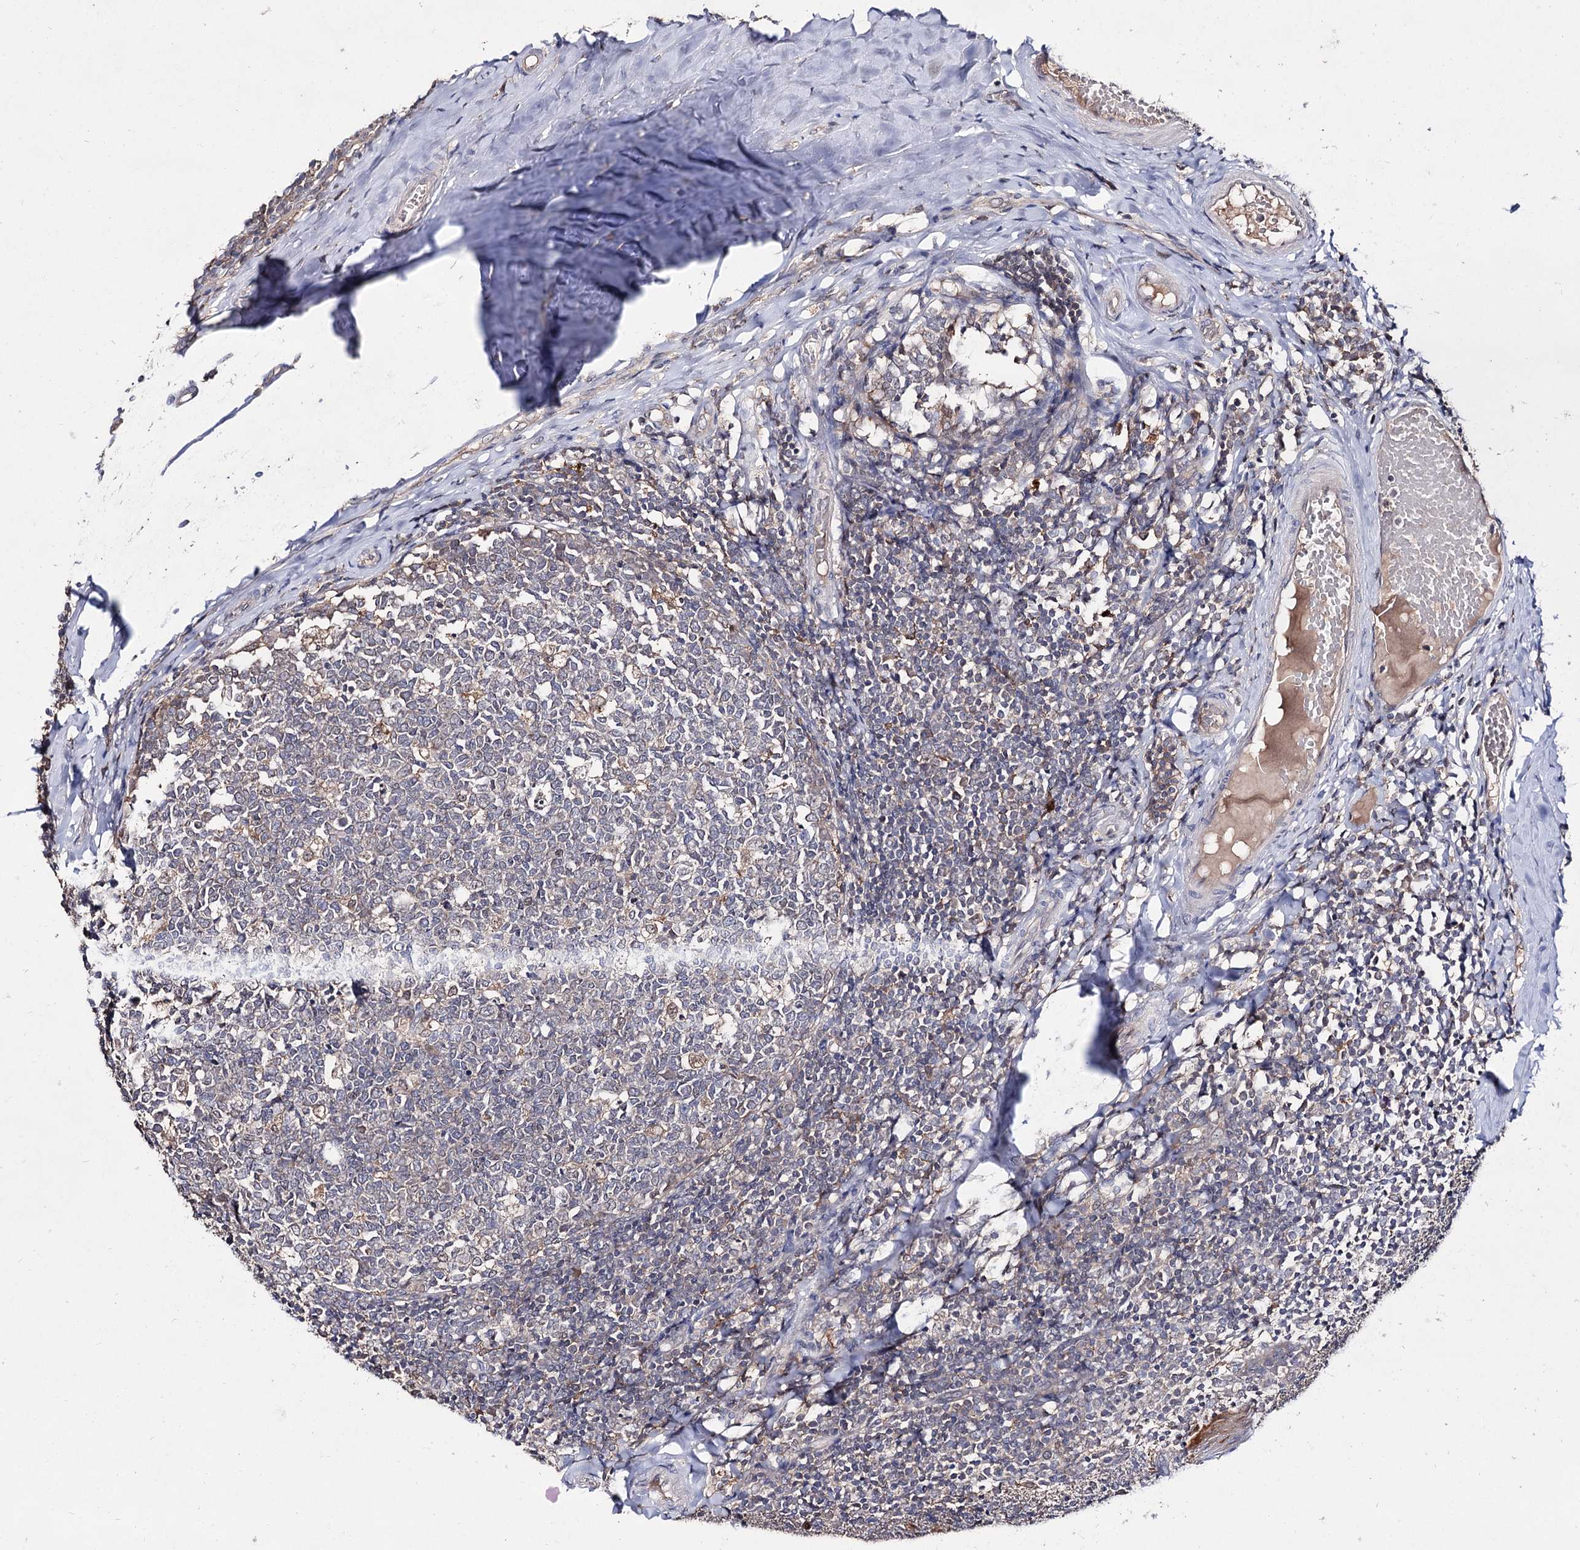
{"staining": {"intensity": "negative", "quantity": "none", "location": "none"}, "tissue": "tonsil", "cell_type": "Germinal center cells", "image_type": "normal", "snomed": [{"axis": "morphology", "description": "Normal tissue, NOS"}, {"axis": "topography", "description": "Tonsil"}], "caption": "High power microscopy photomicrograph of an immunohistochemistry (IHC) image of unremarkable tonsil, revealing no significant staining in germinal center cells. The staining was performed using DAB to visualize the protein expression in brown, while the nuclei were stained in blue with hematoxylin (Magnification: 20x).", "gene": "ACTR6", "patient": {"sex": "female", "age": 19}}